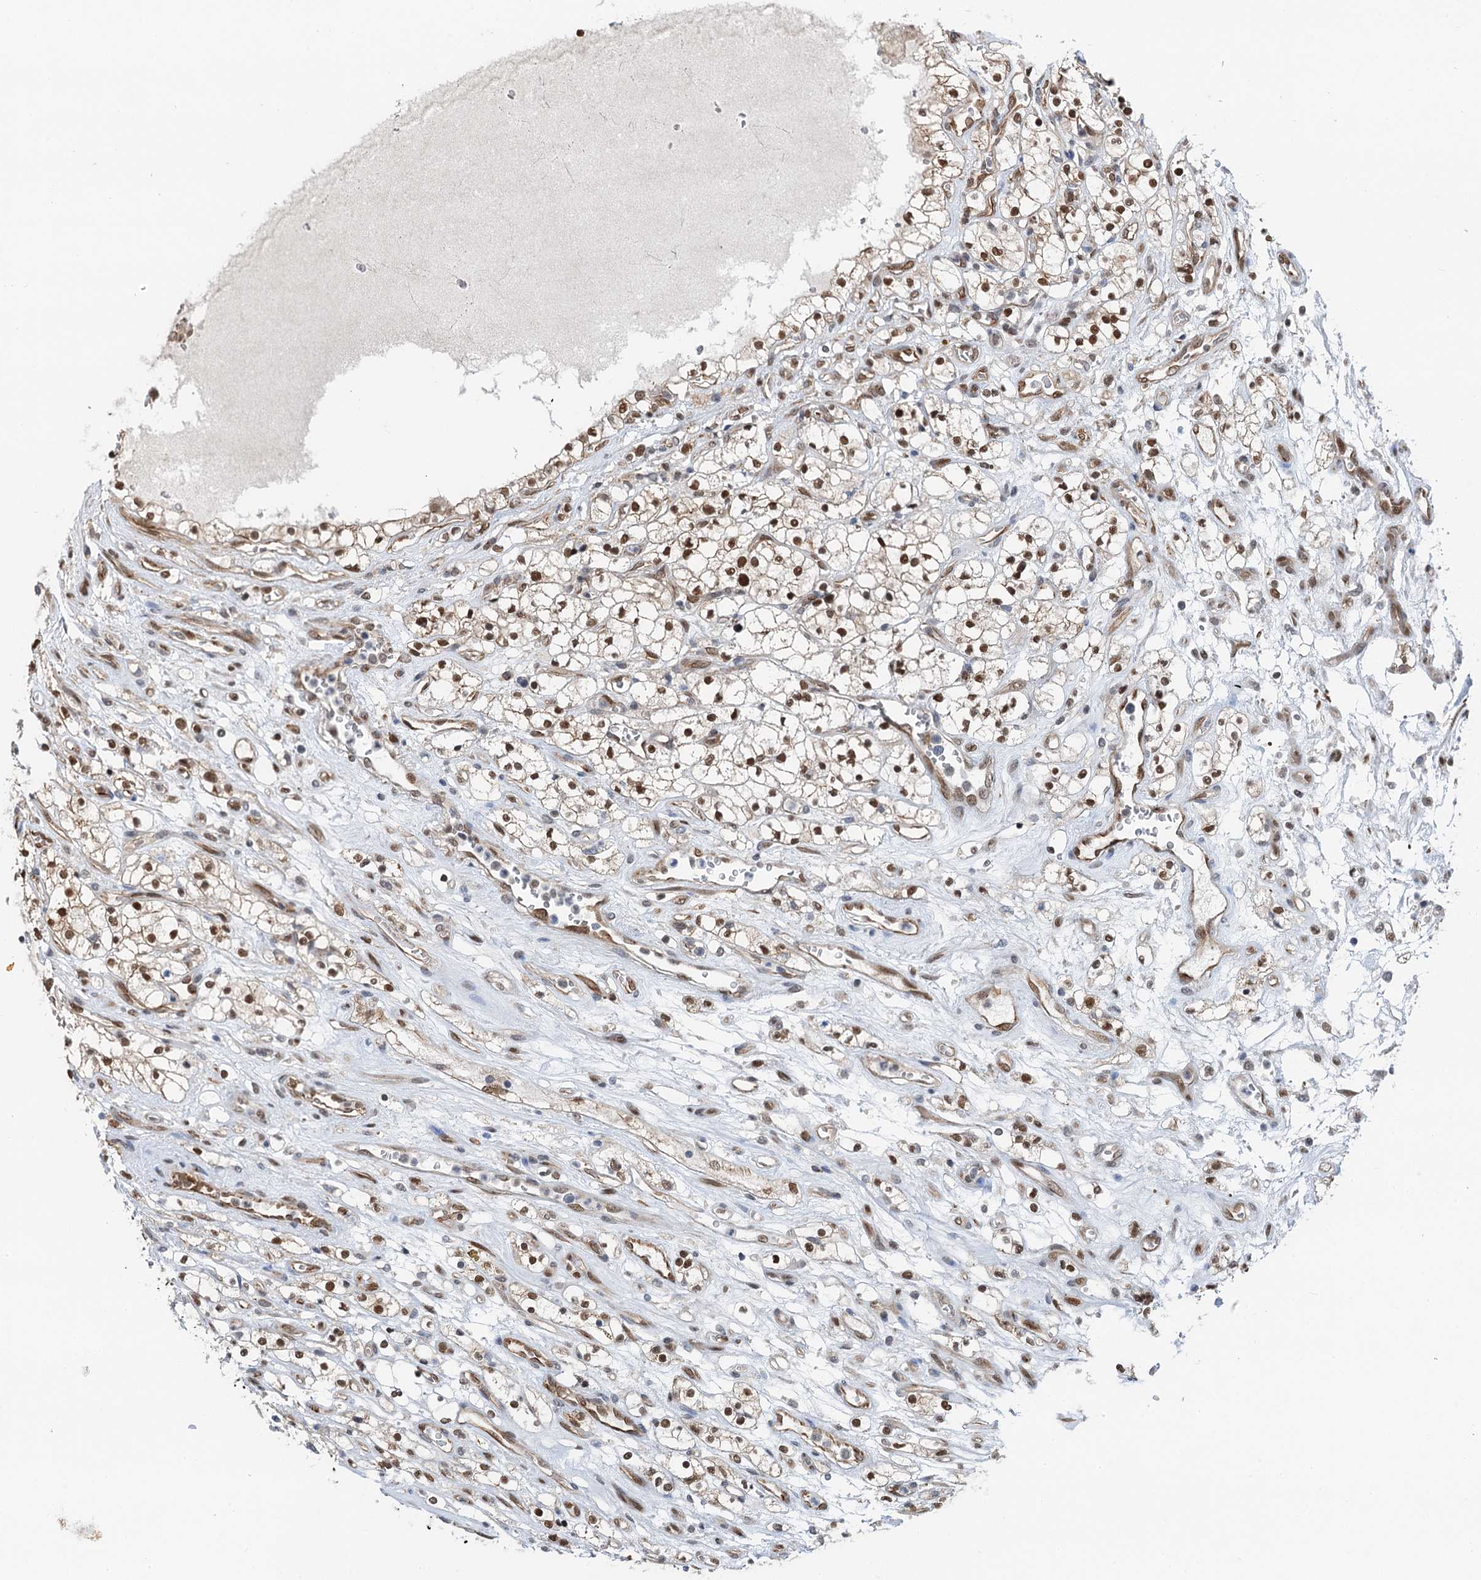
{"staining": {"intensity": "moderate", "quantity": ">75%", "location": "nuclear"}, "tissue": "renal cancer", "cell_type": "Tumor cells", "image_type": "cancer", "snomed": [{"axis": "morphology", "description": "Adenocarcinoma, NOS"}, {"axis": "topography", "description": "Kidney"}], "caption": "Renal cancer stained with a protein marker demonstrates moderate staining in tumor cells.", "gene": "CFDP1", "patient": {"sex": "female", "age": 69}}